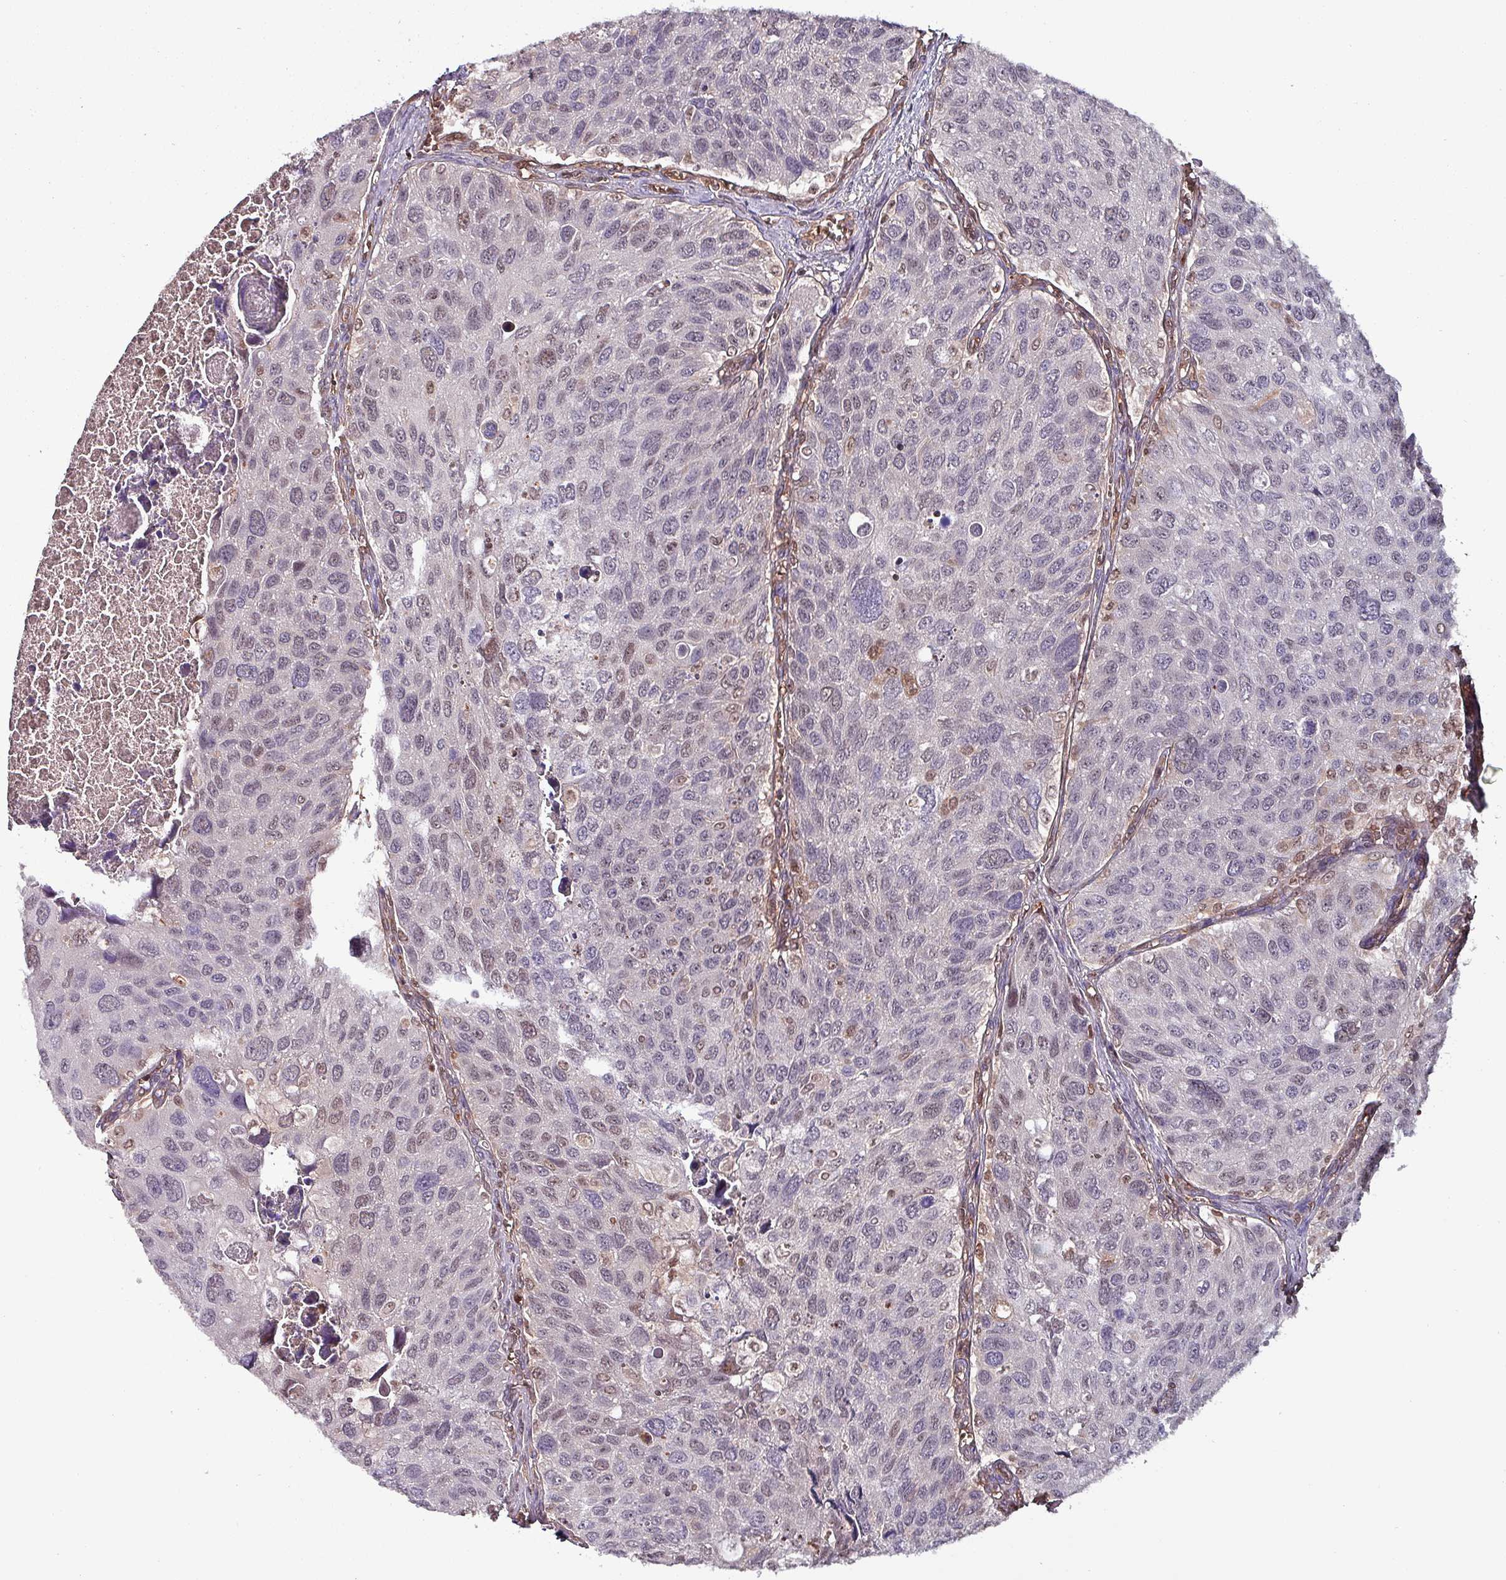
{"staining": {"intensity": "moderate", "quantity": "<25%", "location": "cytoplasmic/membranous,nuclear"}, "tissue": "urothelial cancer", "cell_type": "Tumor cells", "image_type": "cancer", "snomed": [{"axis": "morphology", "description": "Urothelial carcinoma, NOS"}, {"axis": "topography", "description": "Urinary bladder"}], "caption": "Immunohistochemical staining of urothelial cancer displays moderate cytoplasmic/membranous and nuclear protein expression in approximately <25% of tumor cells. (Brightfield microscopy of DAB IHC at high magnification).", "gene": "PSMB8", "patient": {"sex": "male", "age": 80}}